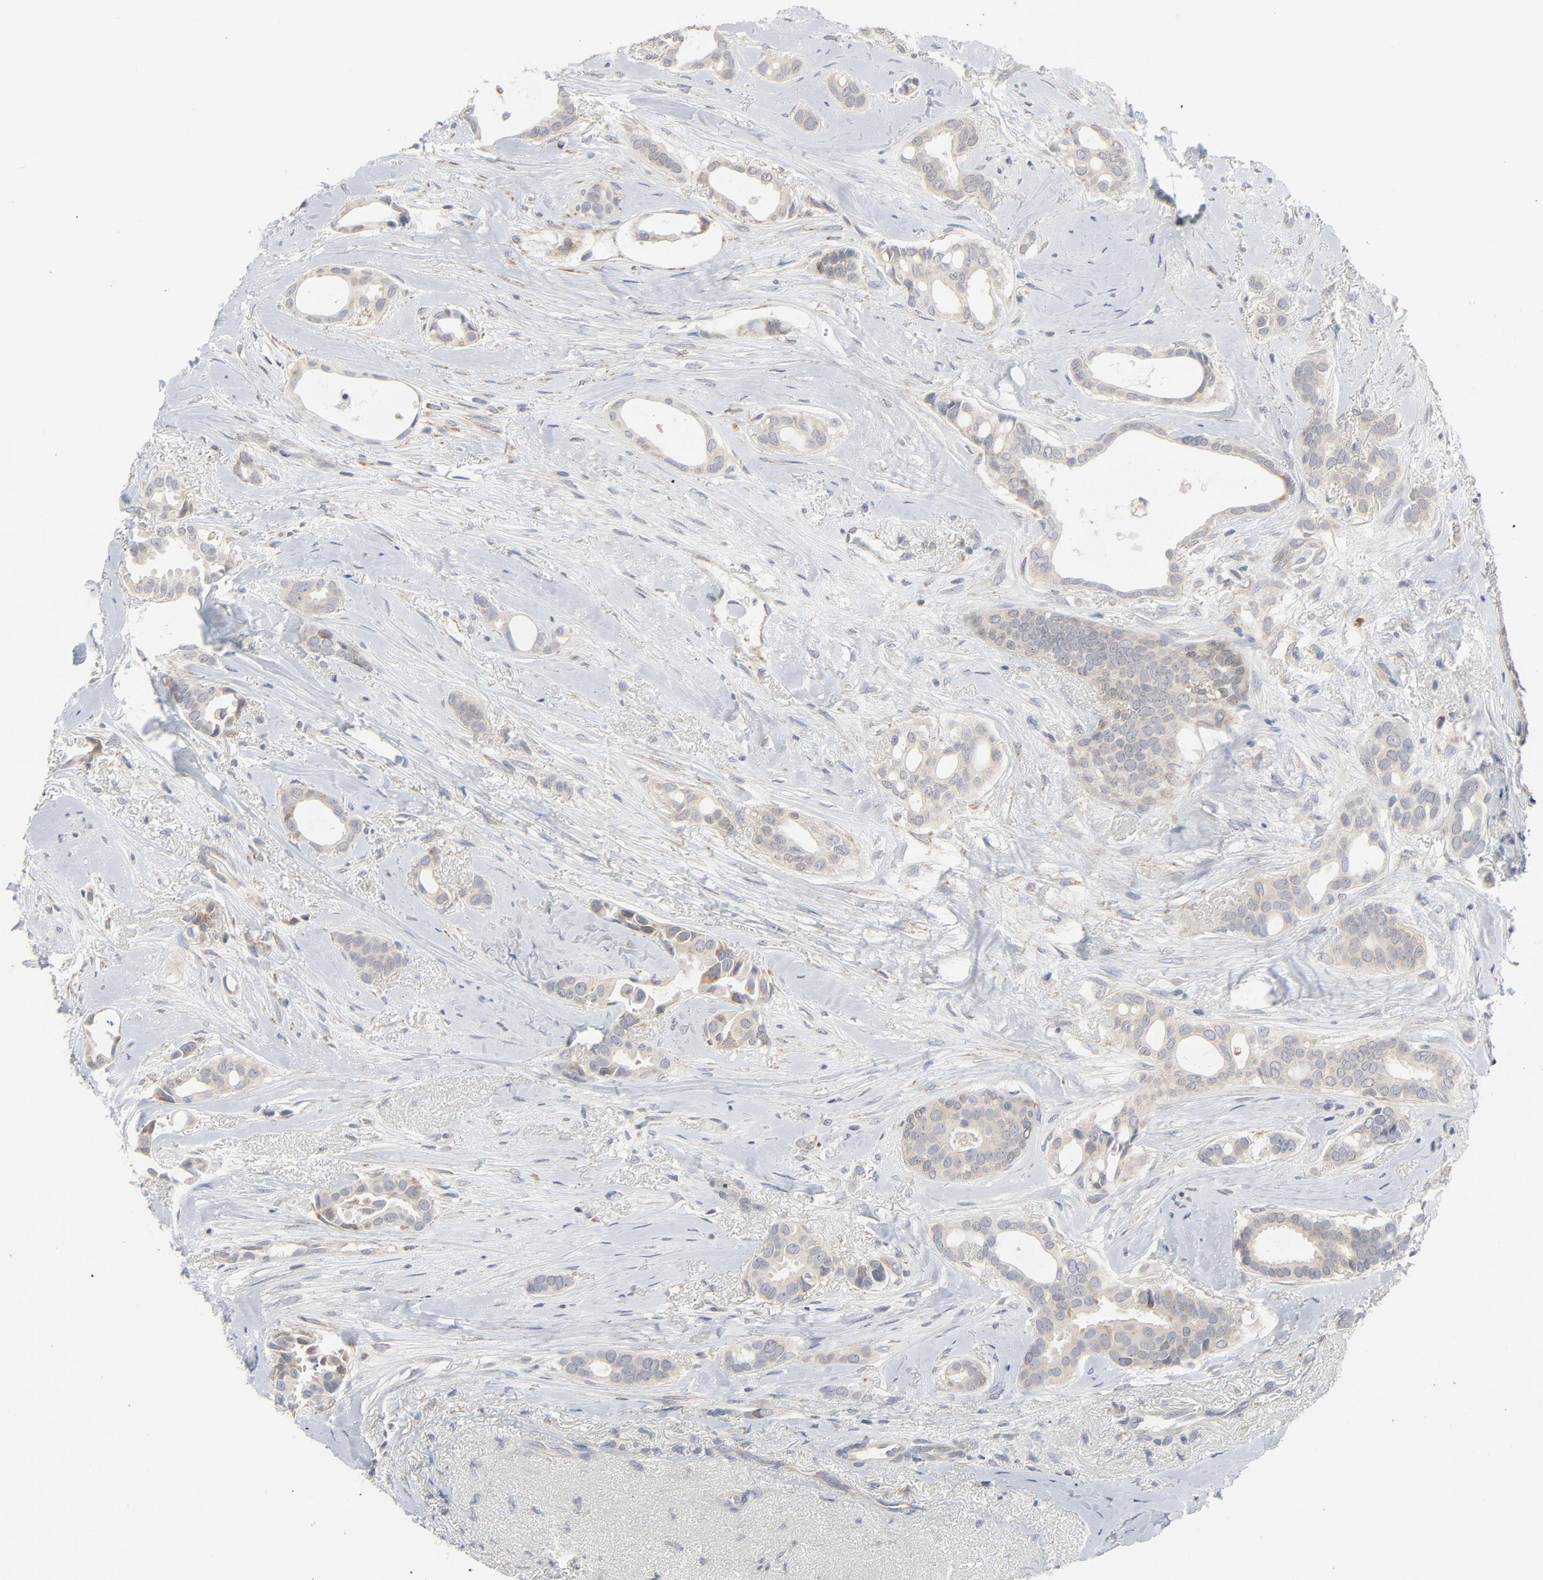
{"staining": {"intensity": "weak", "quantity": "25%-75%", "location": "cytoplasmic/membranous"}, "tissue": "breast cancer", "cell_type": "Tumor cells", "image_type": "cancer", "snomed": [{"axis": "morphology", "description": "Duct carcinoma"}, {"axis": "topography", "description": "Breast"}], "caption": "Infiltrating ductal carcinoma (breast) stained with a brown dye displays weak cytoplasmic/membranous positive positivity in about 25%-75% of tumor cells.", "gene": "C14orf119", "patient": {"sex": "female", "age": 54}}